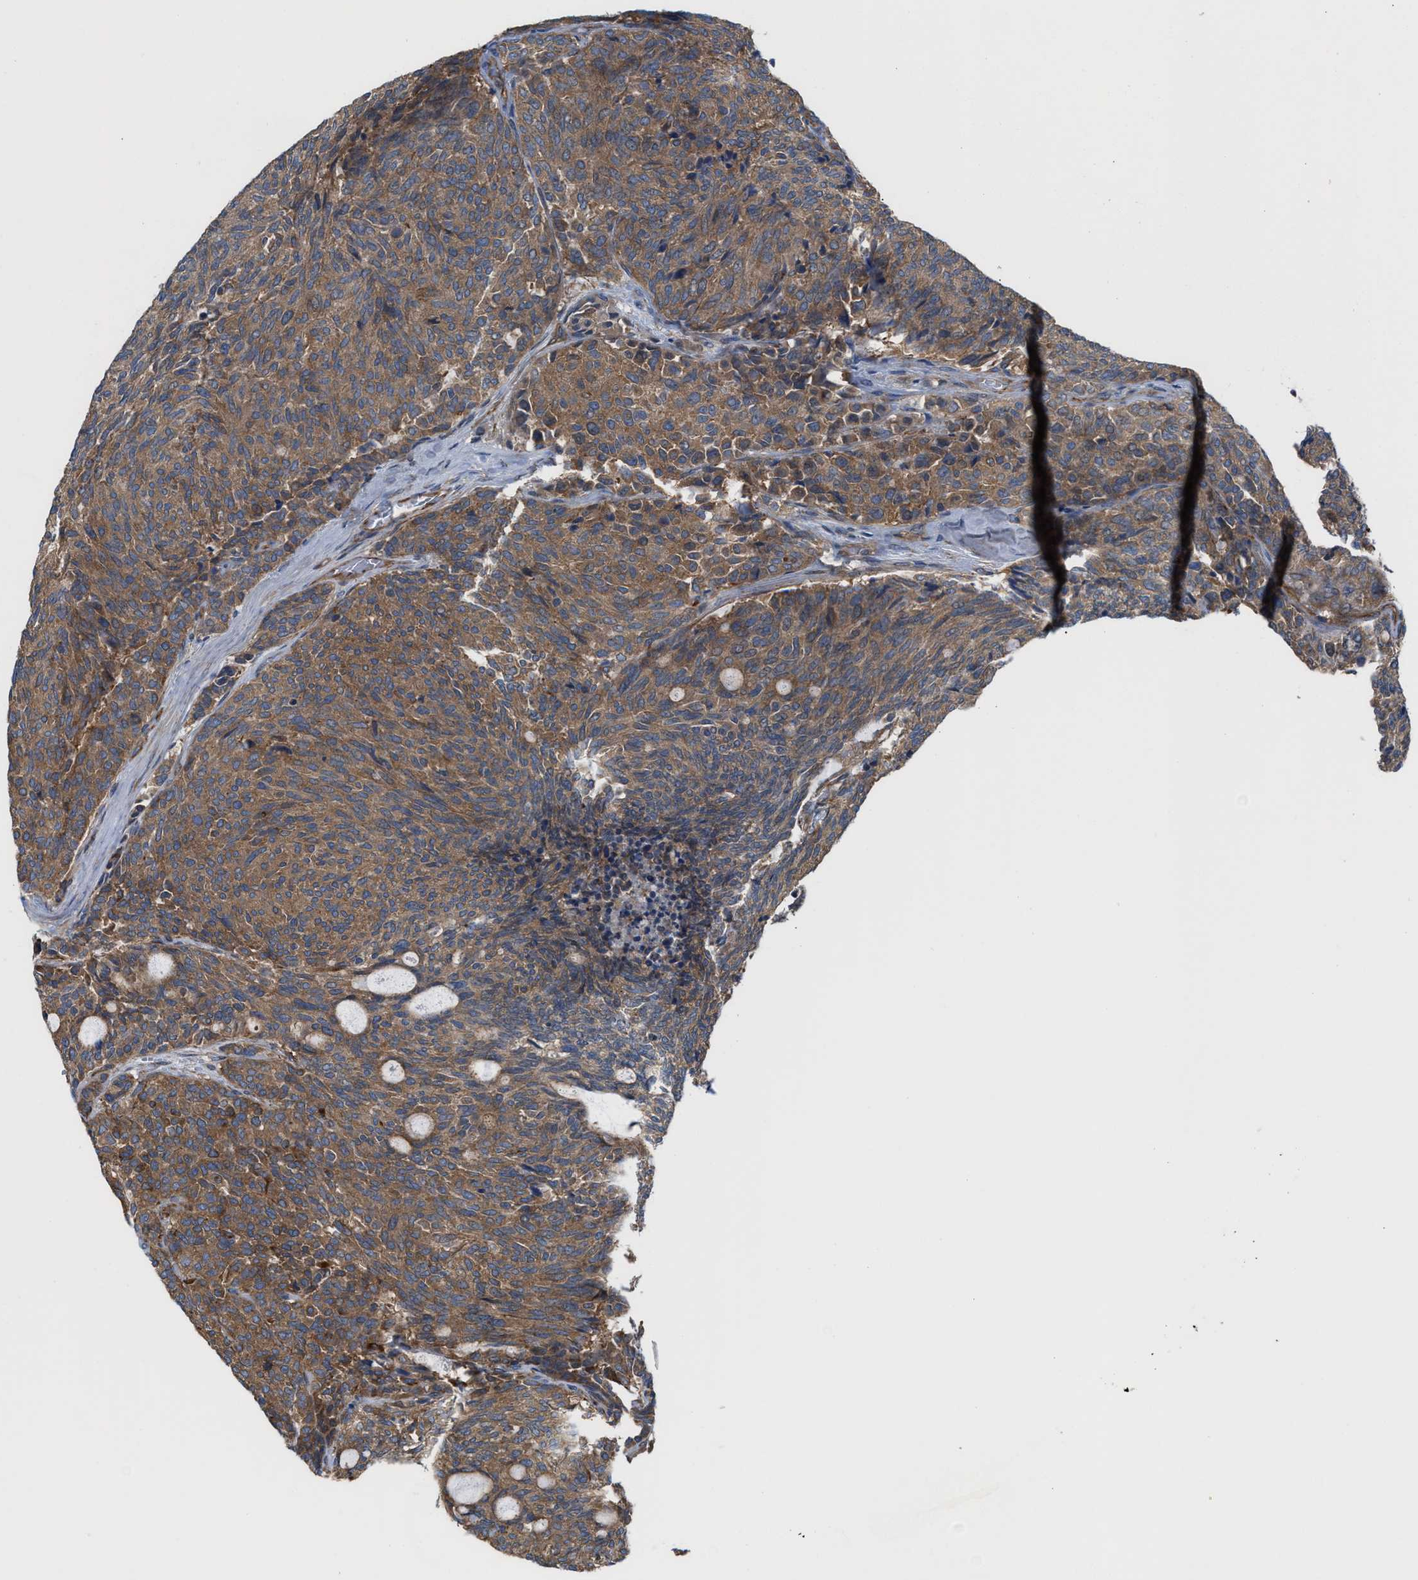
{"staining": {"intensity": "moderate", "quantity": ">75%", "location": "cytoplasmic/membranous"}, "tissue": "carcinoid", "cell_type": "Tumor cells", "image_type": "cancer", "snomed": [{"axis": "morphology", "description": "Carcinoid, malignant, NOS"}, {"axis": "topography", "description": "Pancreas"}], "caption": "DAB immunohistochemical staining of carcinoid (malignant) demonstrates moderate cytoplasmic/membranous protein expression in approximately >75% of tumor cells. (DAB (3,3'-diaminobenzidine) = brown stain, brightfield microscopy at high magnification).", "gene": "EPS15L1", "patient": {"sex": "female", "age": 54}}